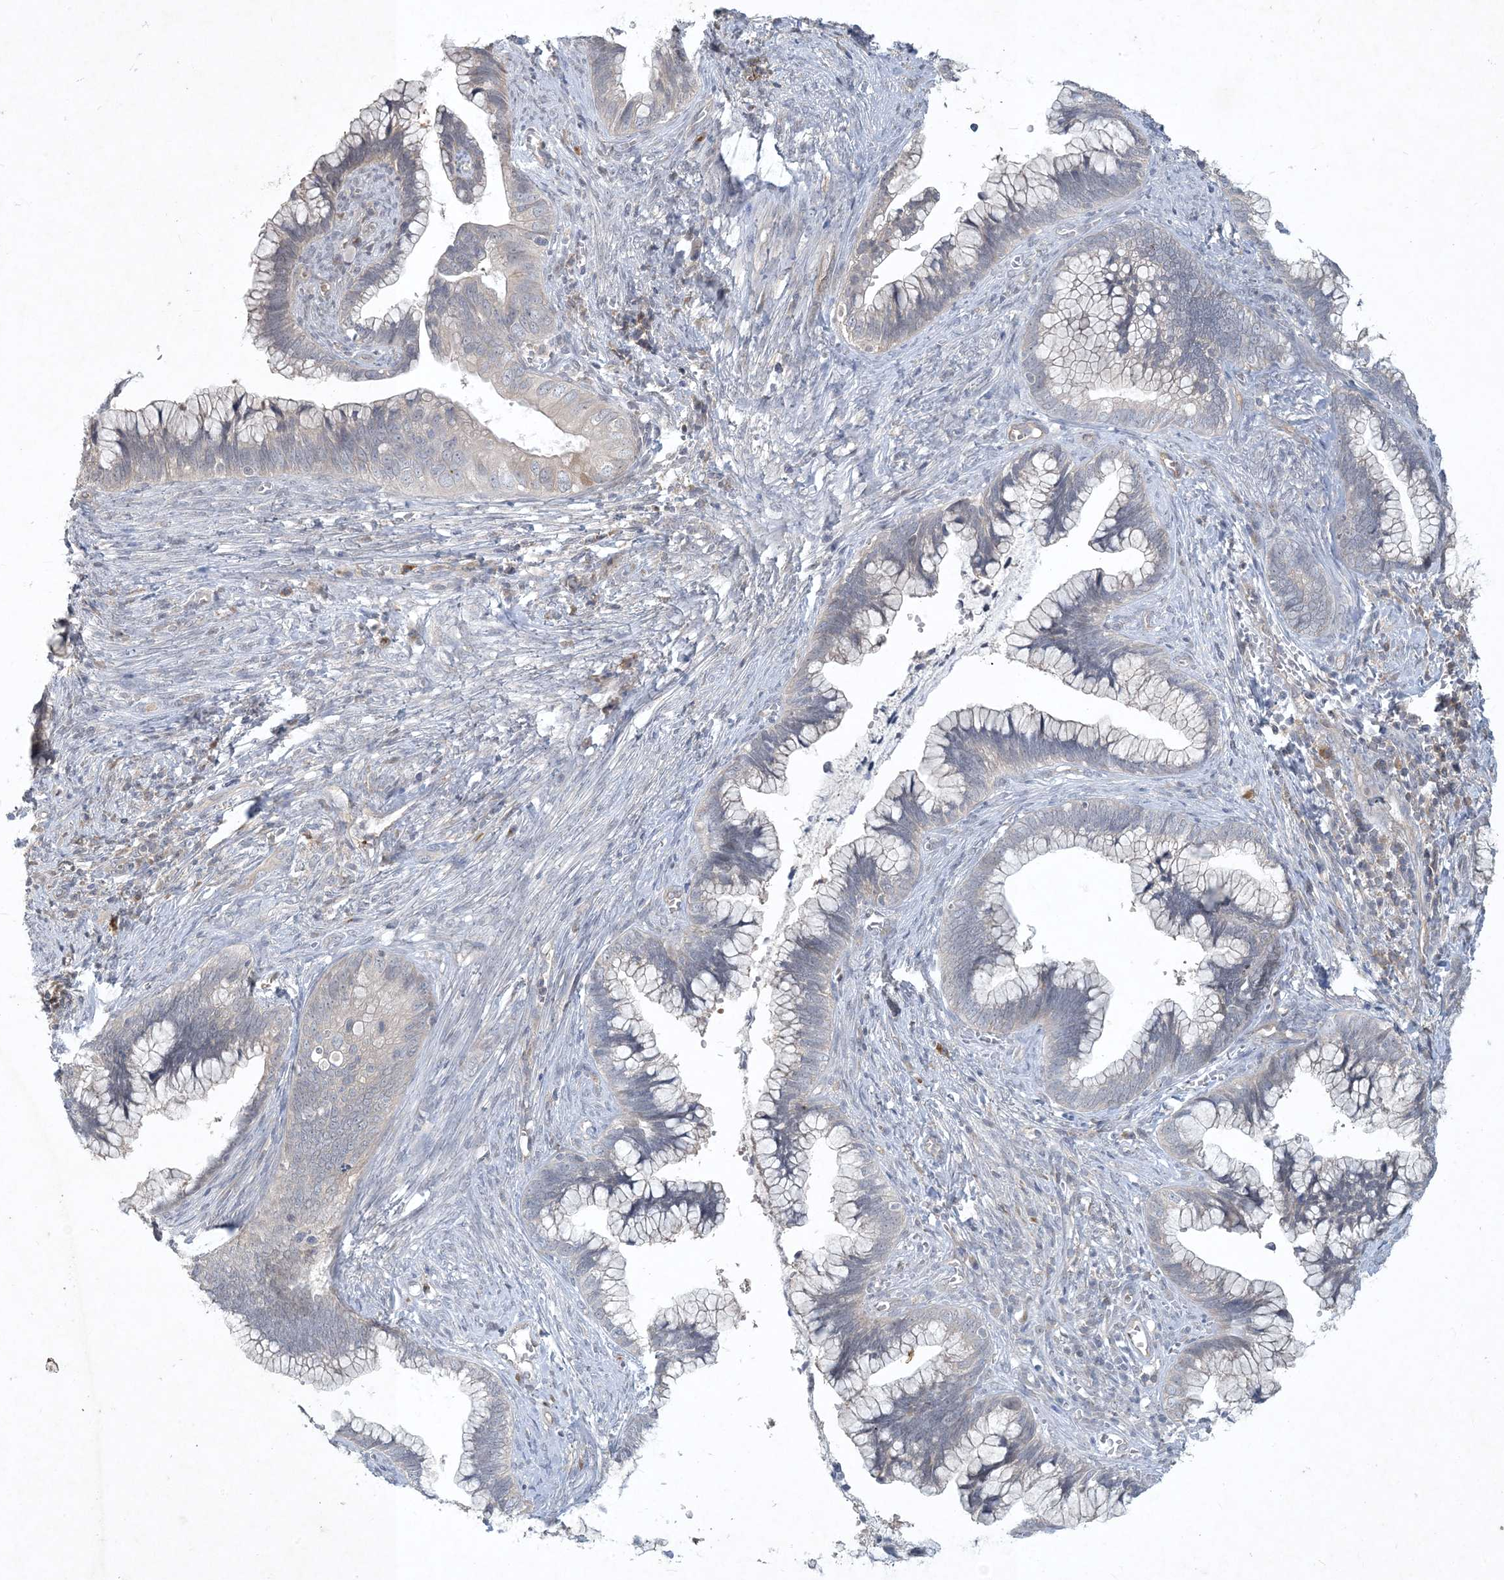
{"staining": {"intensity": "negative", "quantity": "none", "location": "none"}, "tissue": "cervical cancer", "cell_type": "Tumor cells", "image_type": "cancer", "snomed": [{"axis": "morphology", "description": "Adenocarcinoma, NOS"}, {"axis": "topography", "description": "Cervix"}], "caption": "A photomicrograph of cervical cancer (adenocarcinoma) stained for a protein reveals no brown staining in tumor cells.", "gene": "CDS1", "patient": {"sex": "female", "age": 44}}